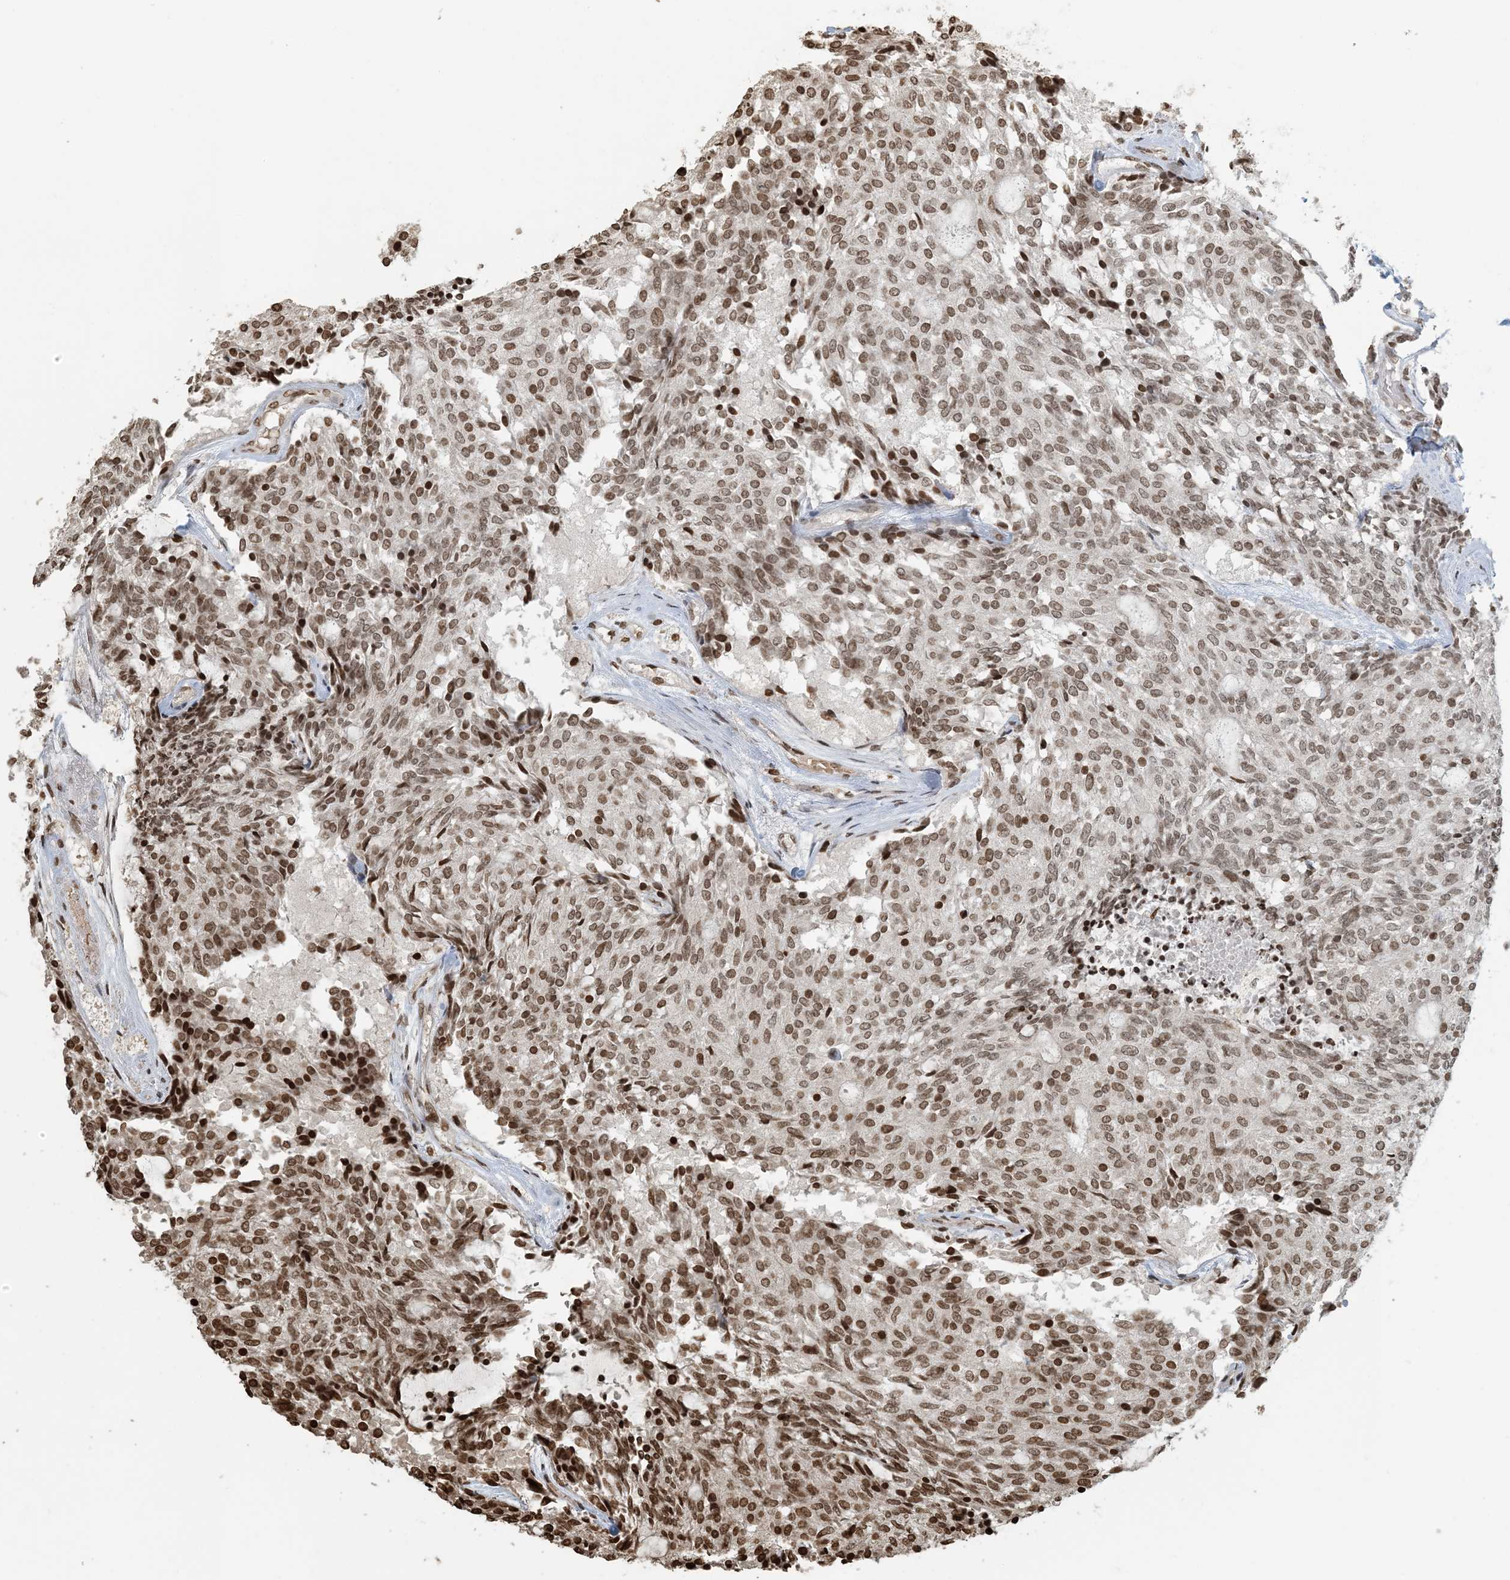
{"staining": {"intensity": "moderate", "quantity": ">75%", "location": "nuclear"}, "tissue": "carcinoid", "cell_type": "Tumor cells", "image_type": "cancer", "snomed": [{"axis": "morphology", "description": "Carcinoid, malignant, NOS"}, {"axis": "topography", "description": "Pancreas"}], "caption": "Immunohistochemistry (IHC) (DAB (3,3'-diaminobenzidine)) staining of carcinoid reveals moderate nuclear protein expression in about >75% of tumor cells.", "gene": "H3-3B", "patient": {"sex": "female", "age": 54}}